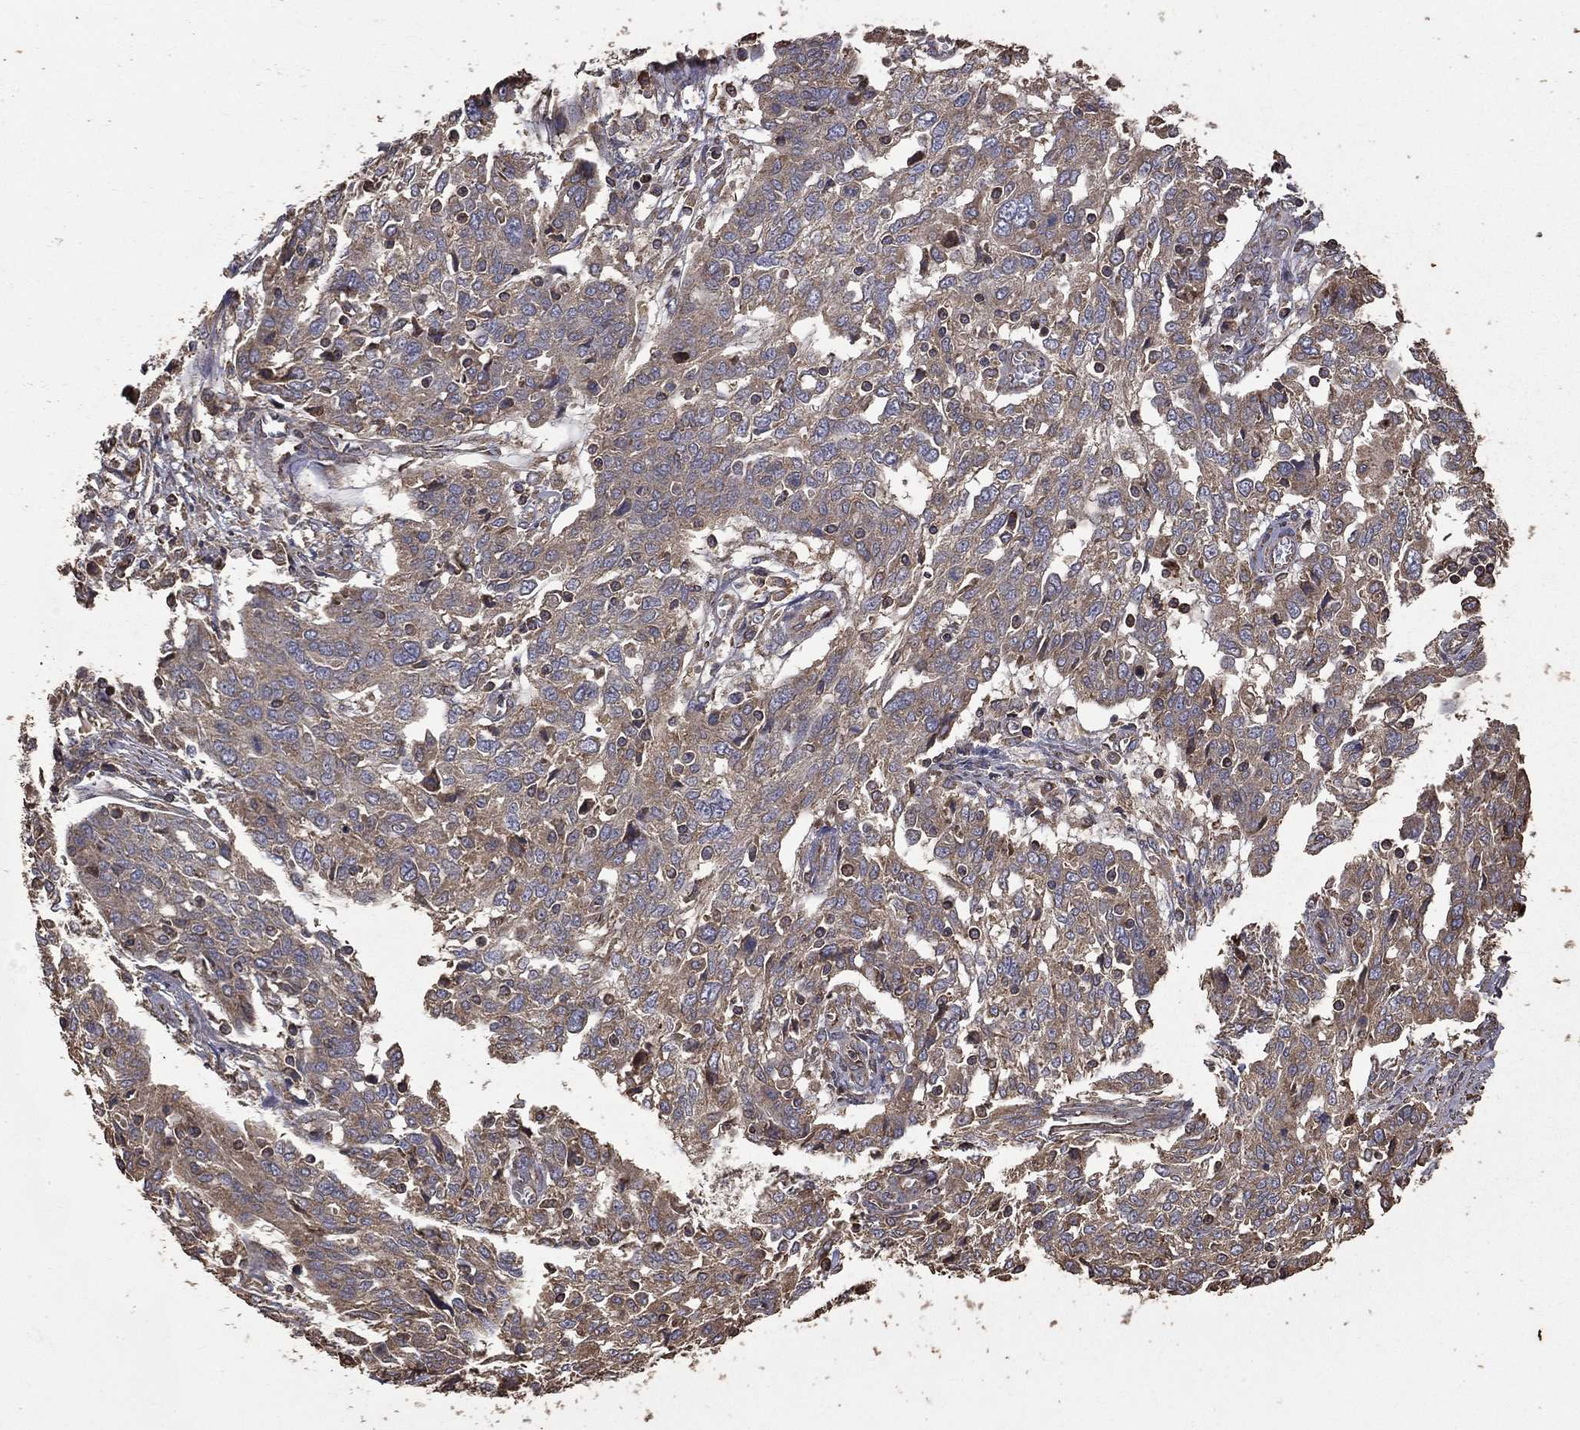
{"staining": {"intensity": "weak", "quantity": ">75%", "location": "cytoplasmic/membranous"}, "tissue": "ovarian cancer", "cell_type": "Tumor cells", "image_type": "cancer", "snomed": [{"axis": "morphology", "description": "Cystadenocarcinoma, serous, NOS"}, {"axis": "topography", "description": "Ovary"}], "caption": "An image of ovarian cancer stained for a protein reveals weak cytoplasmic/membranous brown staining in tumor cells.", "gene": "METTL27", "patient": {"sex": "female", "age": 67}}